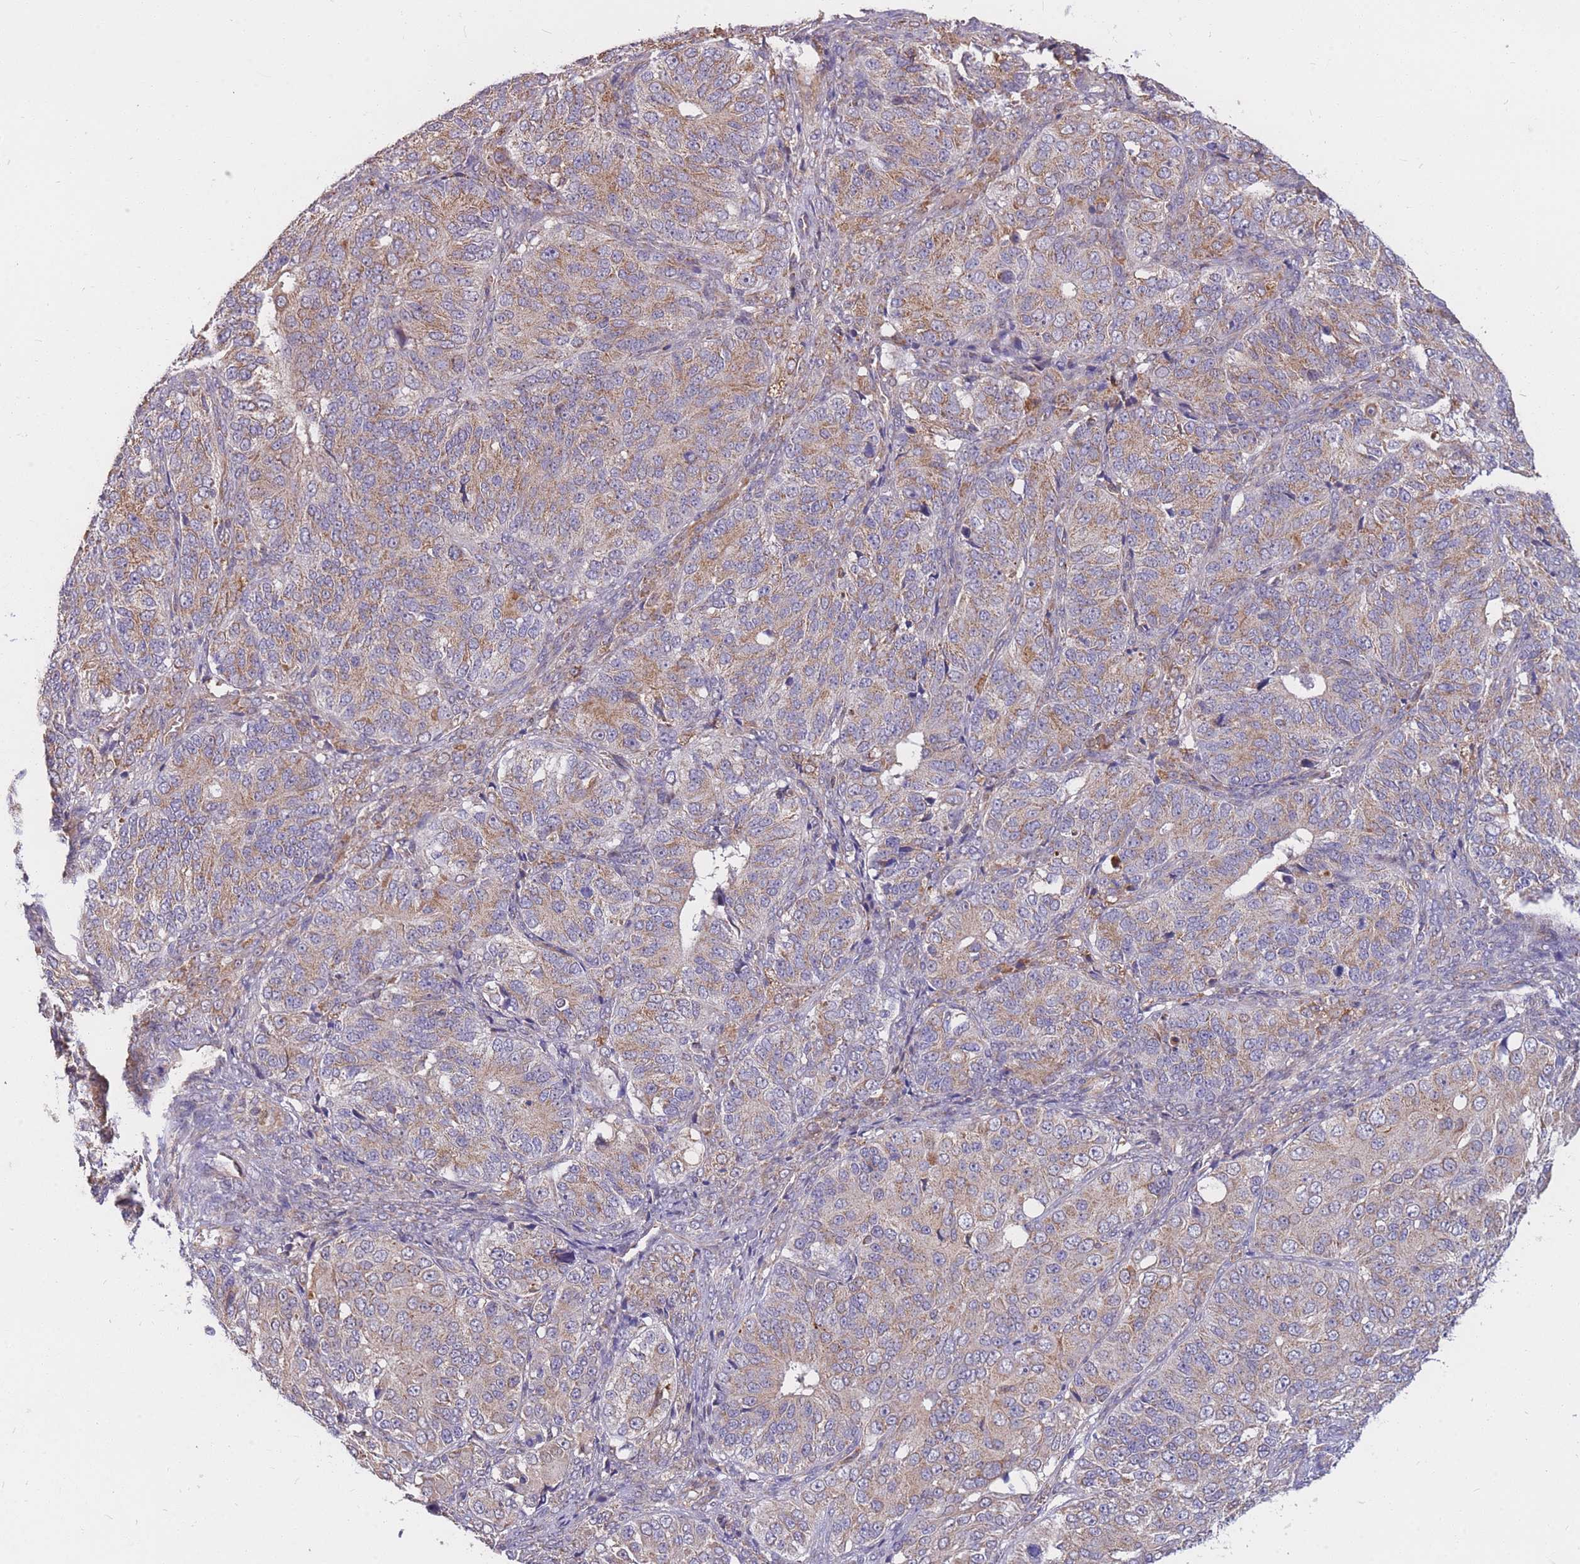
{"staining": {"intensity": "moderate", "quantity": "25%-75%", "location": "cytoplasmic/membranous"}, "tissue": "ovarian cancer", "cell_type": "Tumor cells", "image_type": "cancer", "snomed": [{"axis": "morphology", "description": "Carcinoma, endometroid"}, {"axis": "topography", "description": "Ovary"}], "caption": "This is an image of immunohistochemistry (IHC) staining of ovarian cancer, which shows moderate expression in the cytoplasmic/membranous of tumor cells.", "gene": "PTPMT1", "patient": {"sex": "female", "age": 51}}